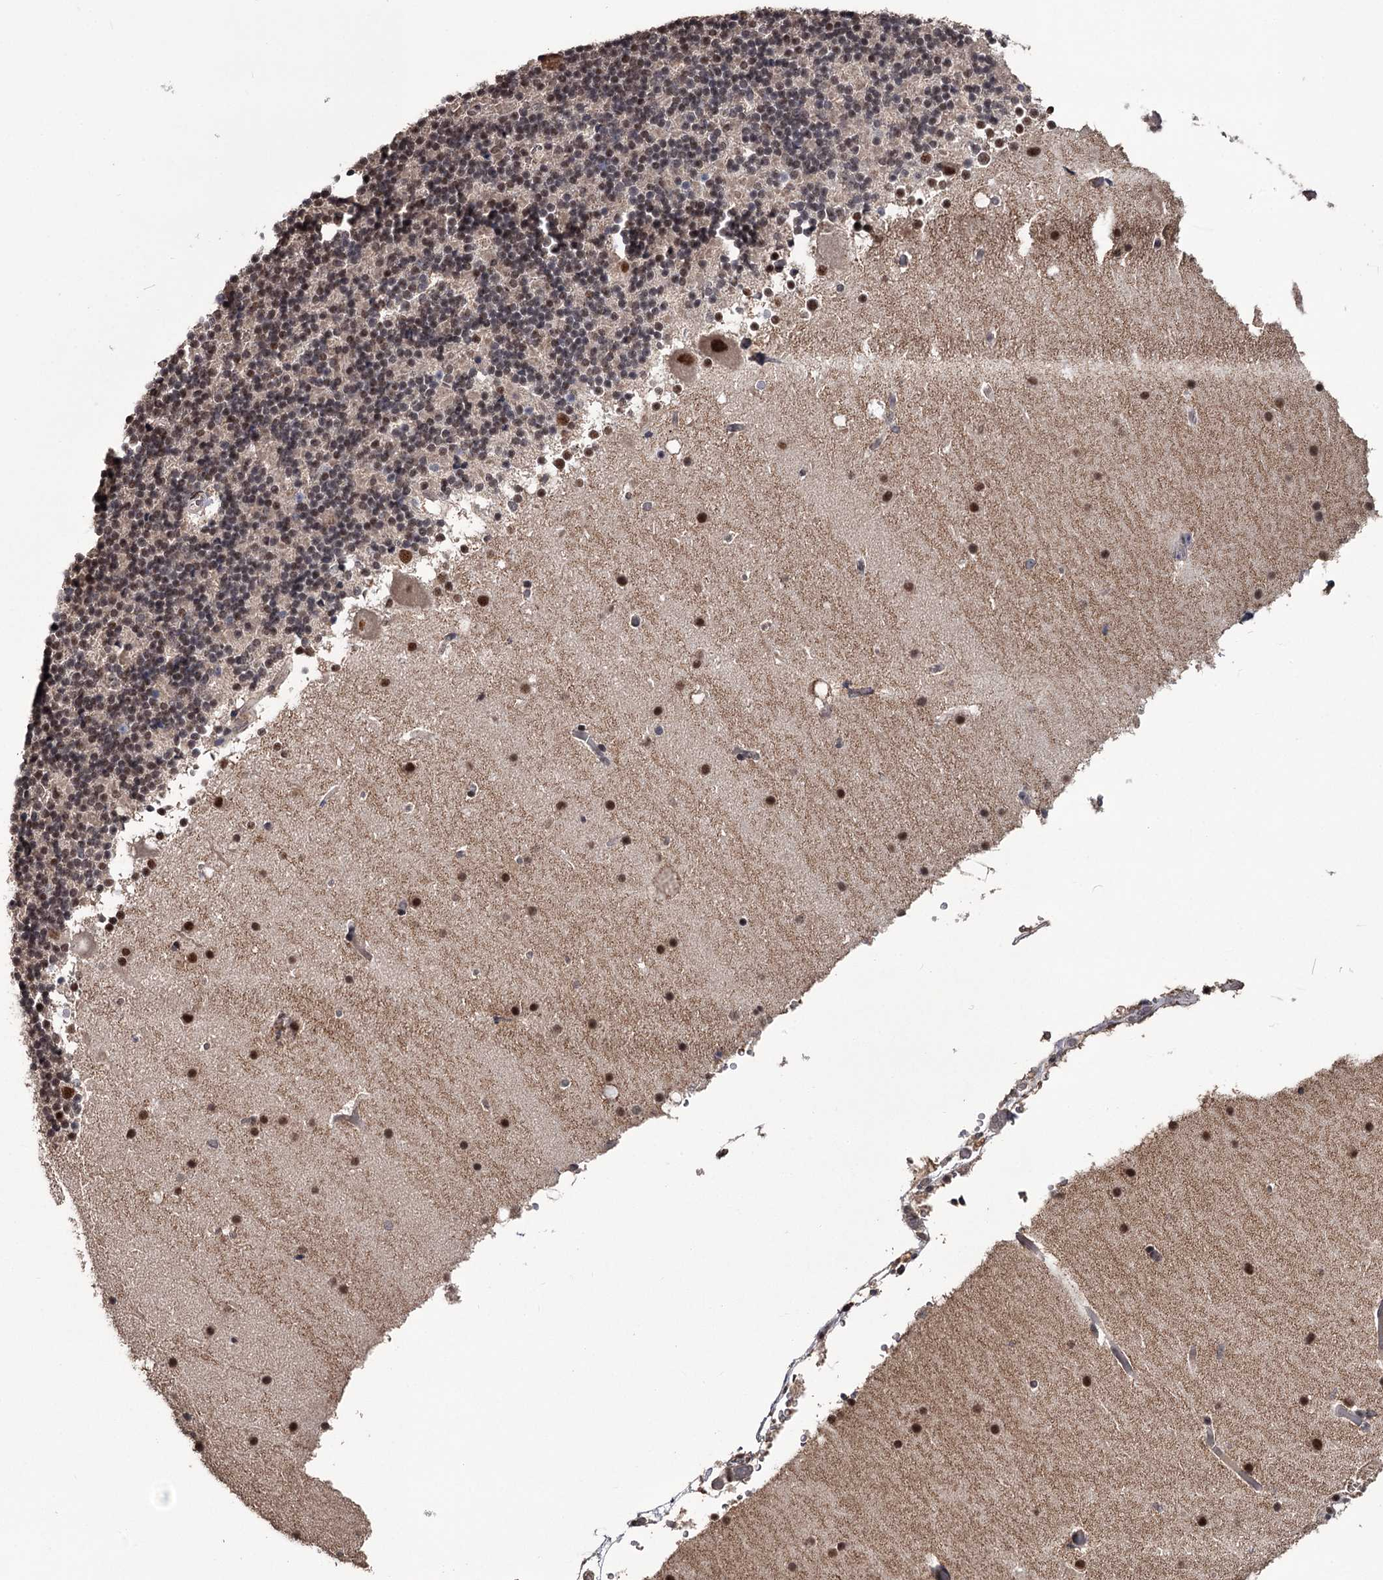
{"staining": {"intensity": "moderate", "quantity": "25%-75%", "location": "nuclear"}, "tissue": "cerebellum", "cell_type": "Cells in granular layer", "image_type": "normal", "snomed": [{"axis": "morphology", "description": "Normal tissue, NOS"}, {"axis": "topography", "description": "Cerebellum"}], "caption": "IHC photomicrograph of benign cerebellum: human cerebellum stained using IHC displays medium levels of moderate protein expression localized specifically in the nuclear of cells in granular layer, appearing as a nuclear brown color.", "gene": "PRPF40B", "patient": {"sex": "male", "age": 57}}